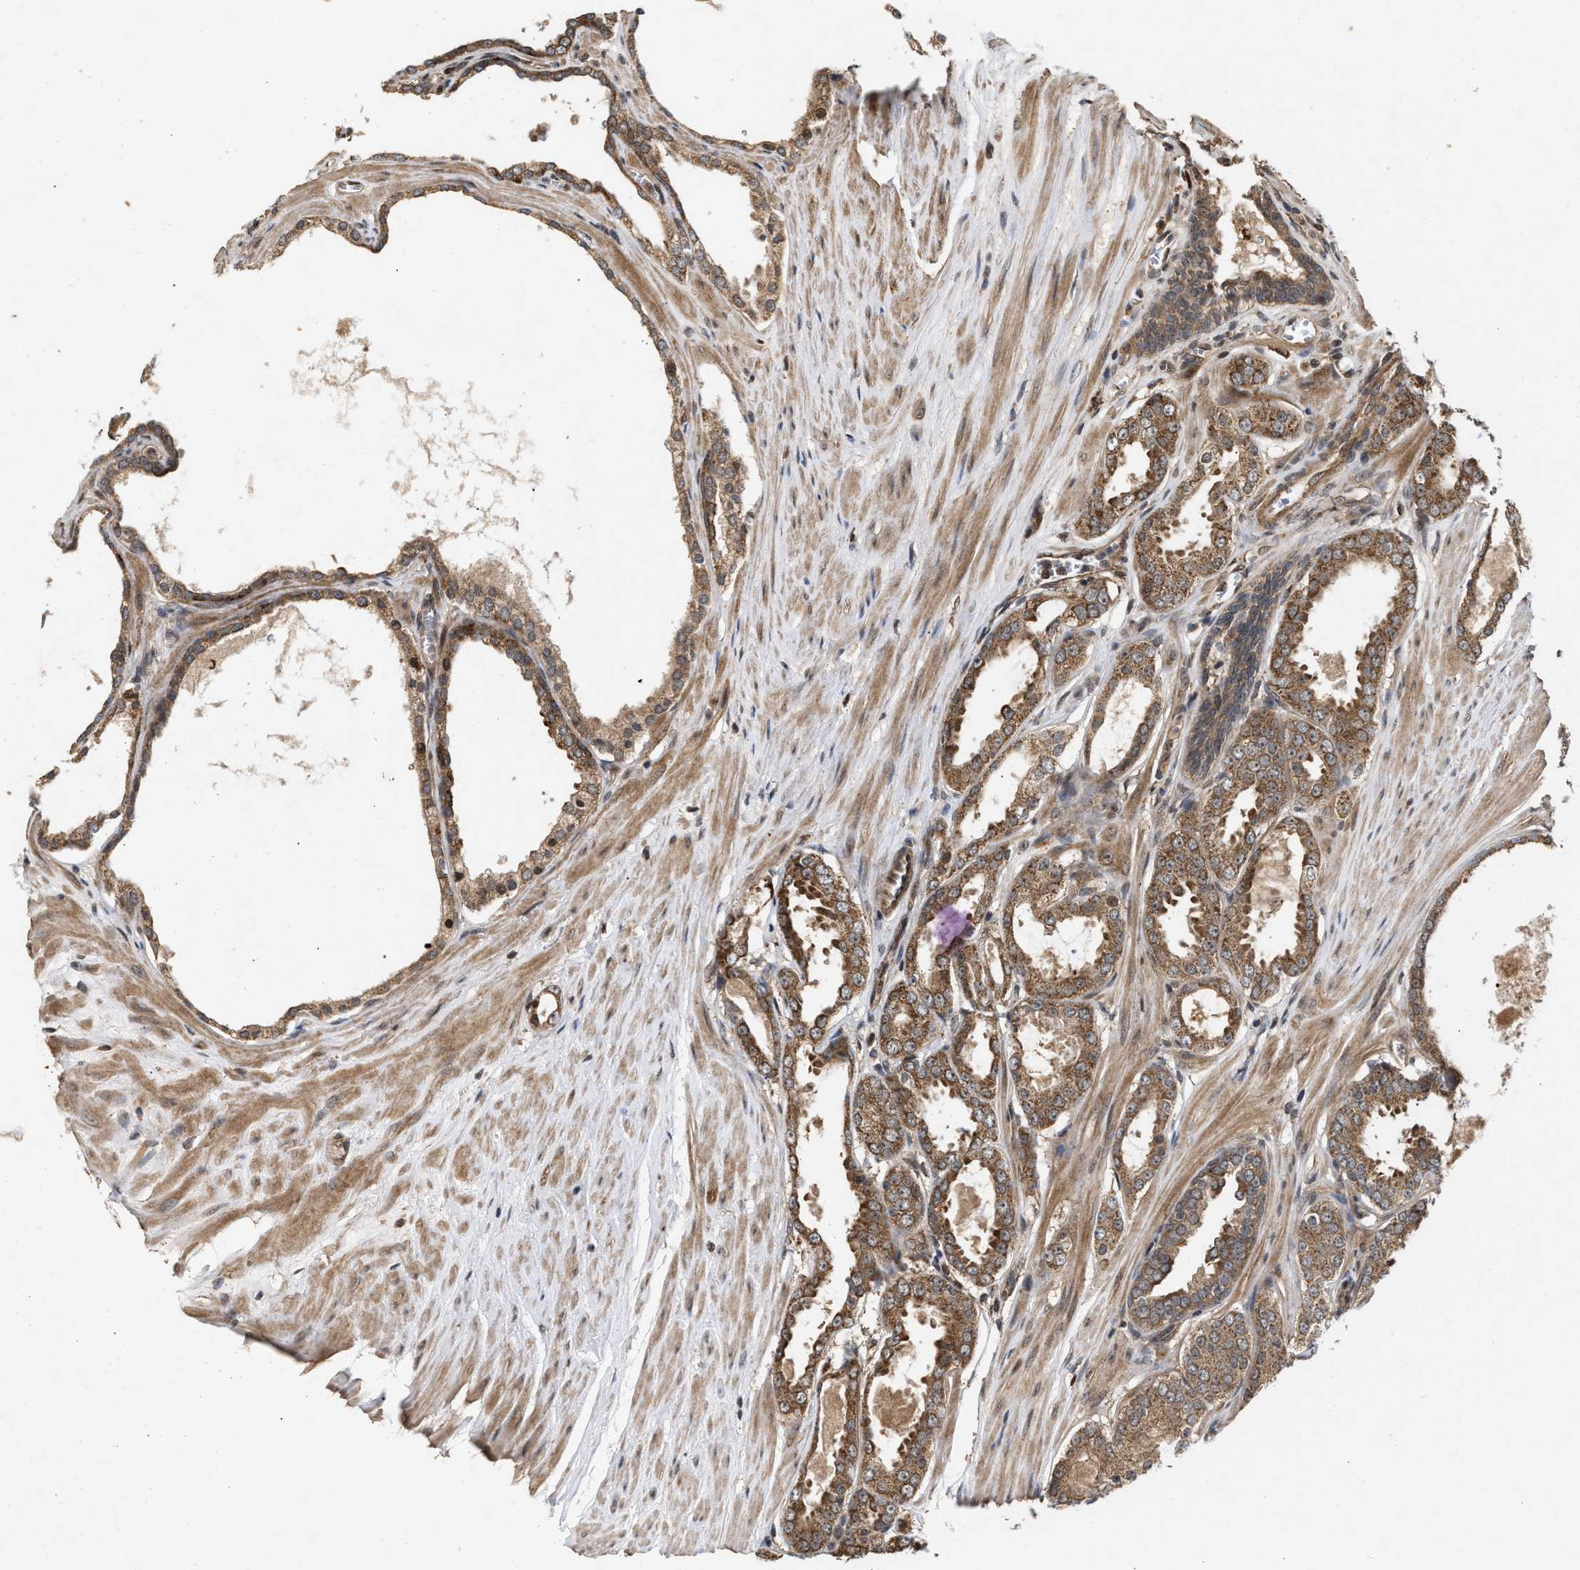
{"staining": {"intensity": "moderate", "quantity": ">75%", "location": "cytoplasmic/membranous"}, "tissue": "prostate cancer", "cell_type": "Tumor cells", "image_type": "cancer", "snomed": [{"axis": "morphology", "description": "Adenocarcinoma, Low grade"}, {"axis": "topography", "description": "Prostate"}], "caption": "Moderate cytoplasmic/membranous expression for a protein is seen in about >75% of tumor cells of prostate cancer (low-grade adenocarcinoma) using IHC.", "gene": "CFLAR", "patient": {"sex": "male", "age": 57}}